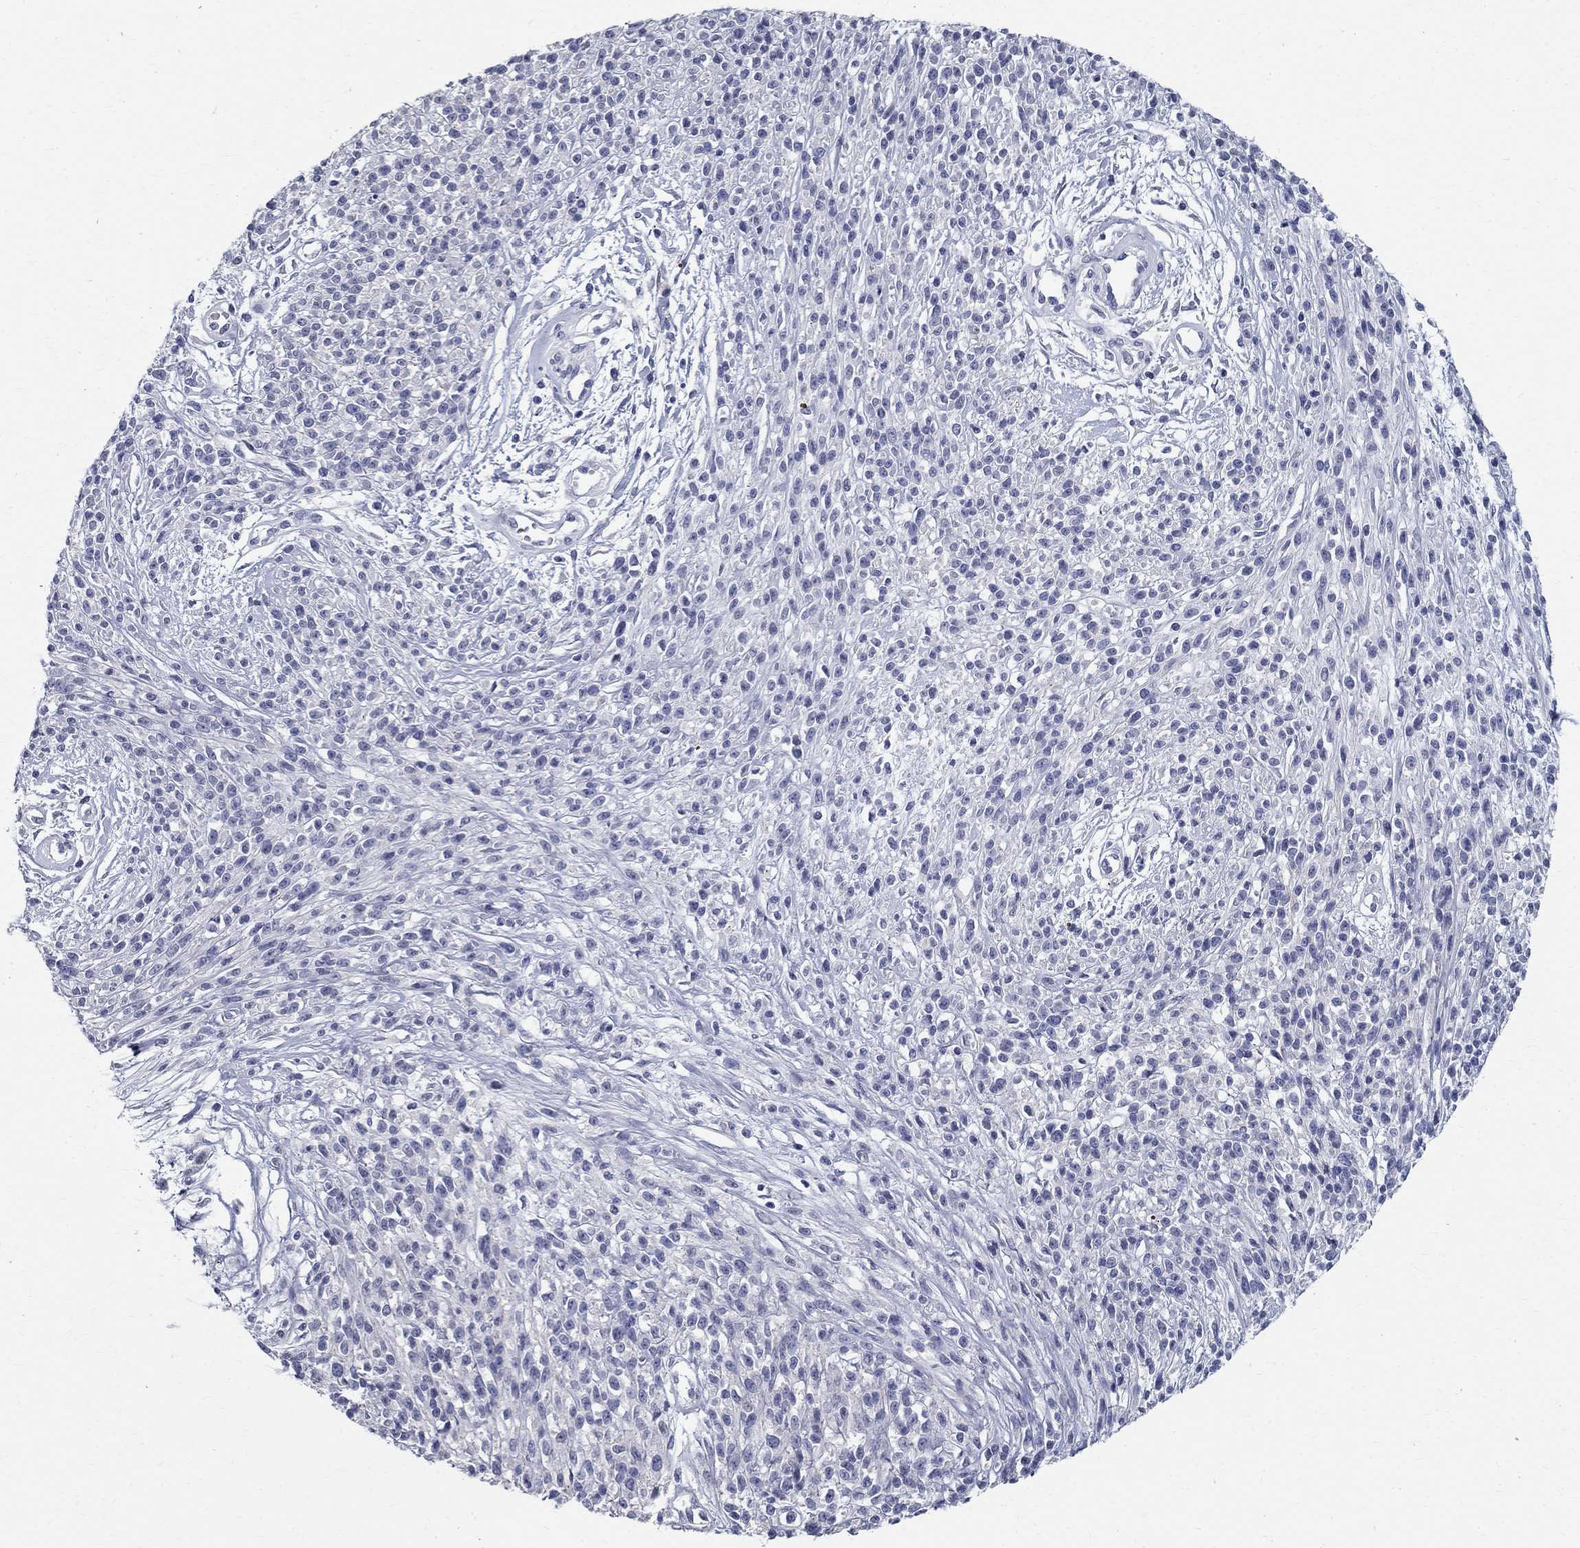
{"staining": {"intensity": "negative", "quantity": "none", "location": "none"}, "tissue": "melanoma", "cell_type": "Tumor cells", "image_type": "cancer", "snomed": [{"axis": "morphology", "description": "Malignant melanoma, NOS"}, {"axis": "topography", "description": "Skin"}, {"axis": "topography", "description": "Skin of trunk"}], "caption": "Tumor cells show no significant protein positivity in melanoma.", "gene": "TGM4", "patient": {"sex": "male", "age": 74}}